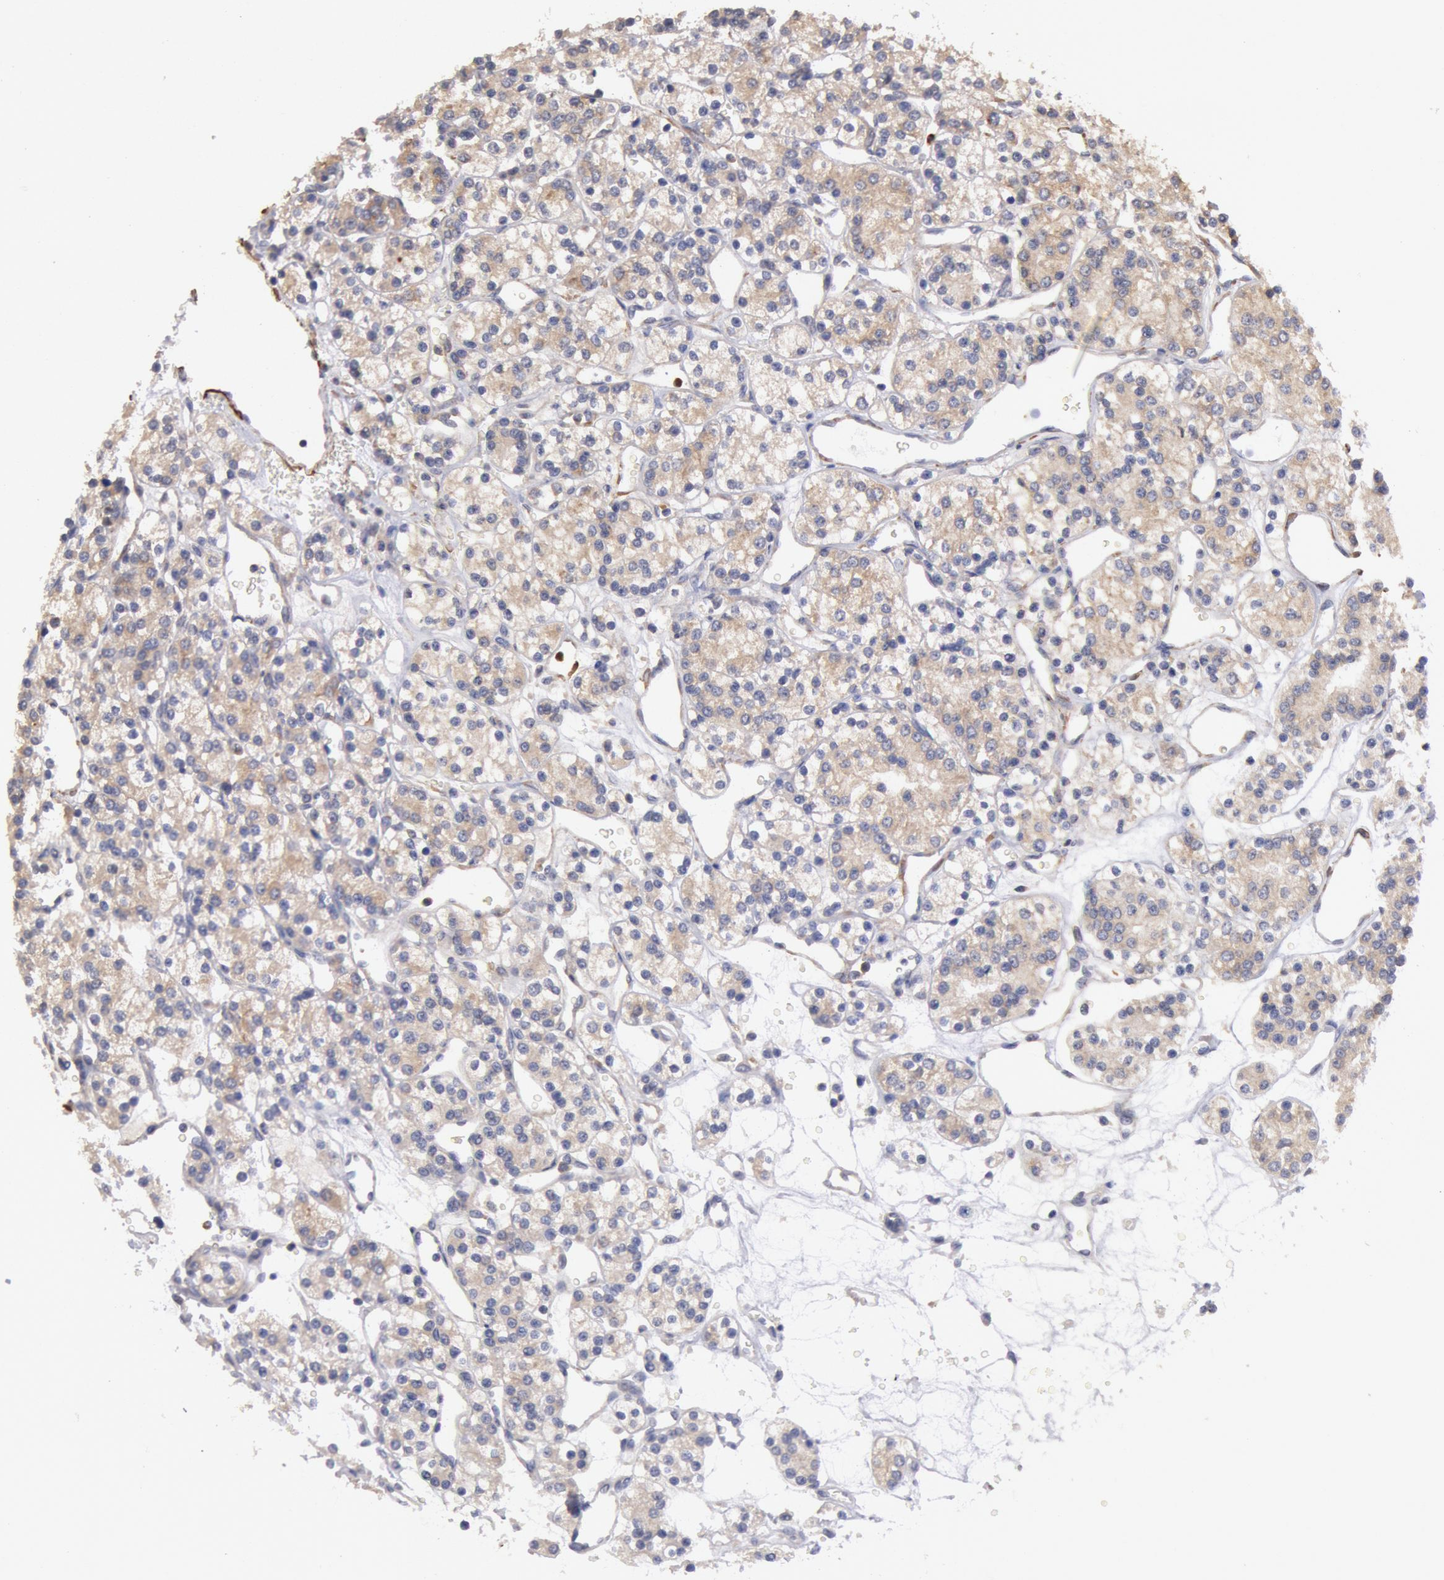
{"staining": {"intensity": "weak", "quantity": "25%-75%", "location": "cytoplasmic/membranous"}, "tissue": "renal cancer", "cell_type": "Tumor cells", "image_type": "cancer", "snomed": [{"axis": "morphology", "description": "Adenocarcinoma, NOS"}, {"axis": "topography", "description": "Kidney"}], "caption": "Protein staining by immunohistochemistry demonstrates weak cytoplasmic/membranous expression in about 25%-75% of tumor cells in renal adenocarcinoma.", "gene": "TMED8", "patient": {"sex": "female", "age": 62}}